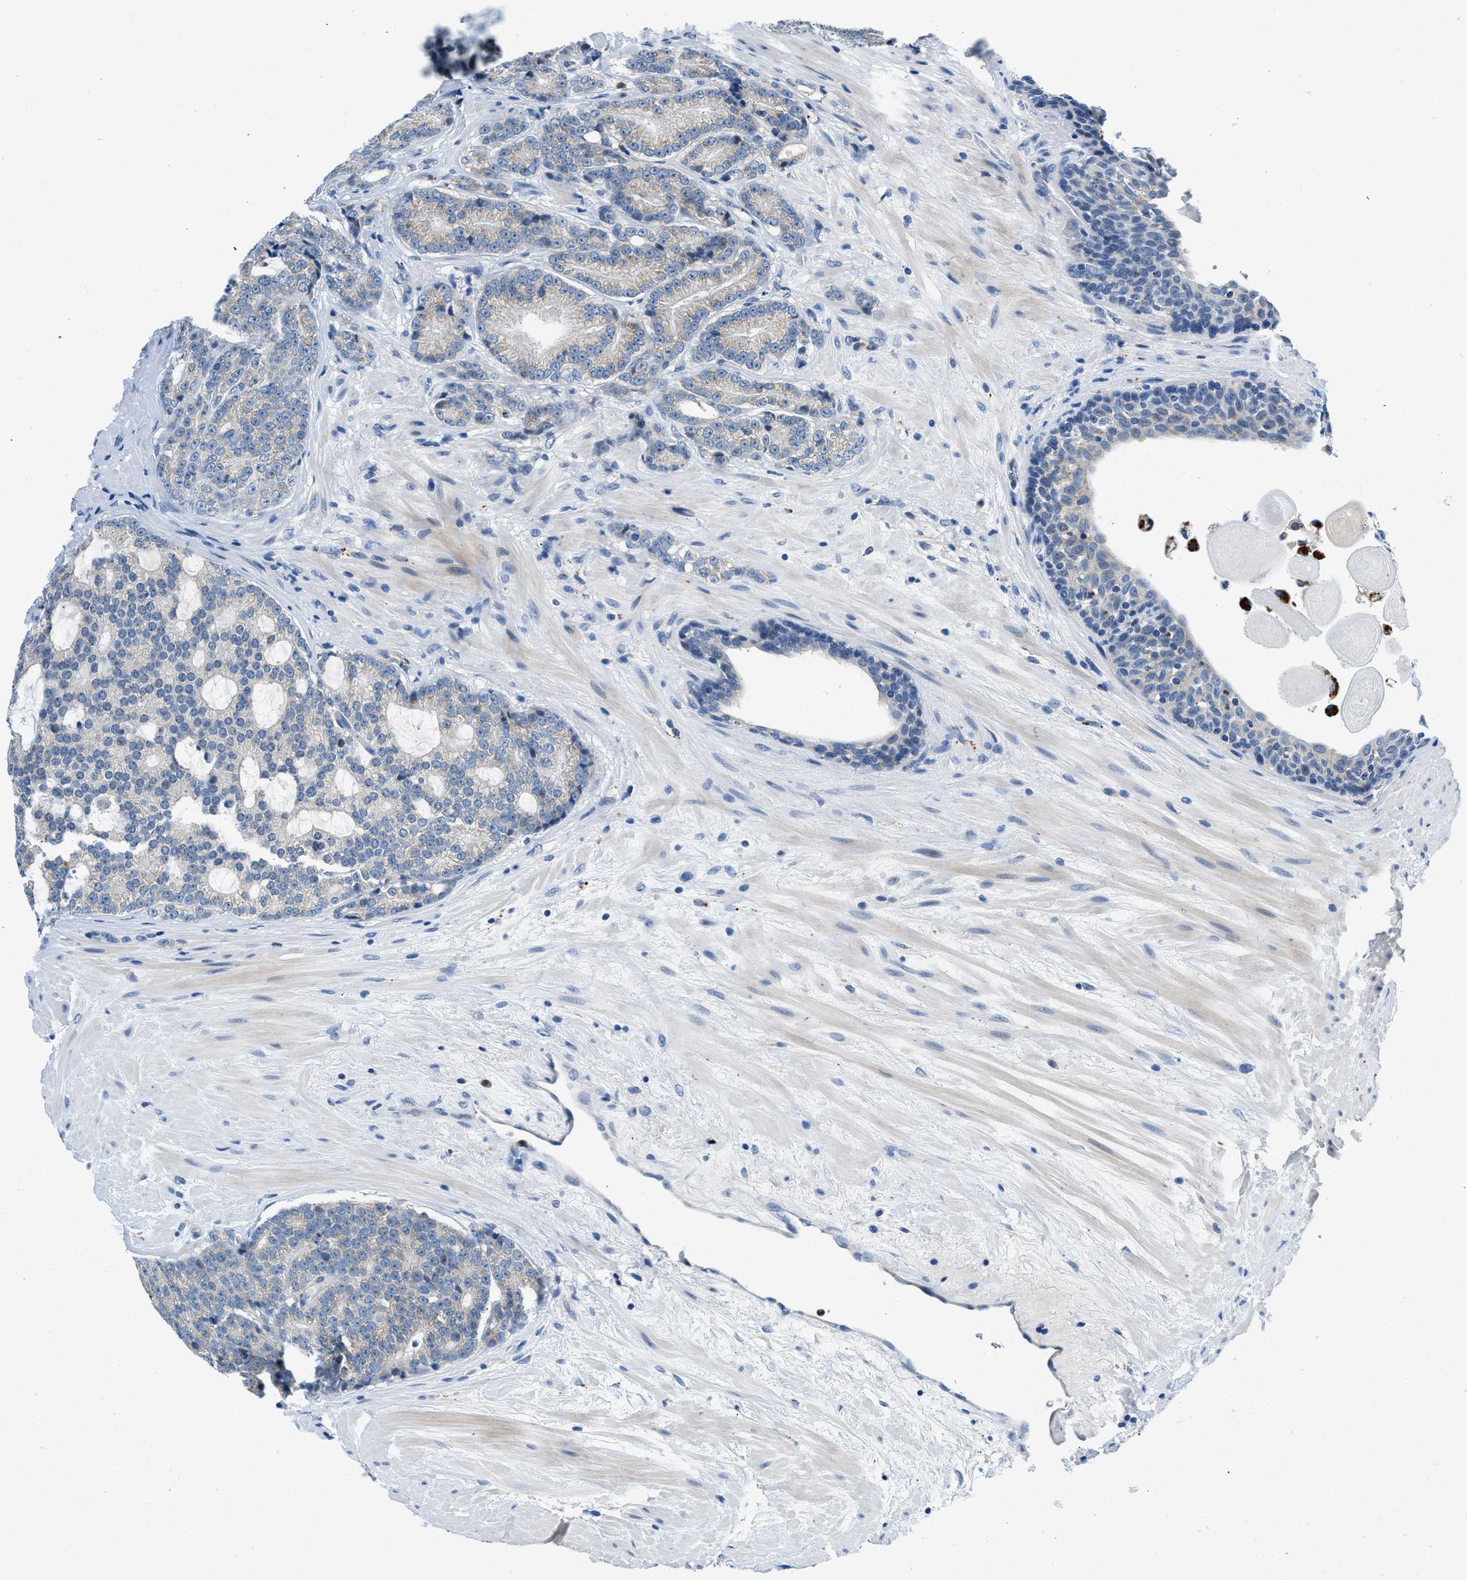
{"staining": {"intensity": "negative", "quantity": "none", "location": "none"}, "tissue": "prostate cancer", "cell_type": "Tumor cells", "image_type": "cancer", "snomed": [{"axis": "morphology", "description": "Adenocarcinoma, High grade"}, {"axis": "topography", "description": "Prostate"}], "caption": "DAB (3,3'-diaminobenzidine) immunohistochemical staining of human high-grade adenocarcinoma (prostate) demonstrates no significant staining in tumor cells.", "gene": "ADGRE3", "patient": {"sex": "male", "age": 61}}